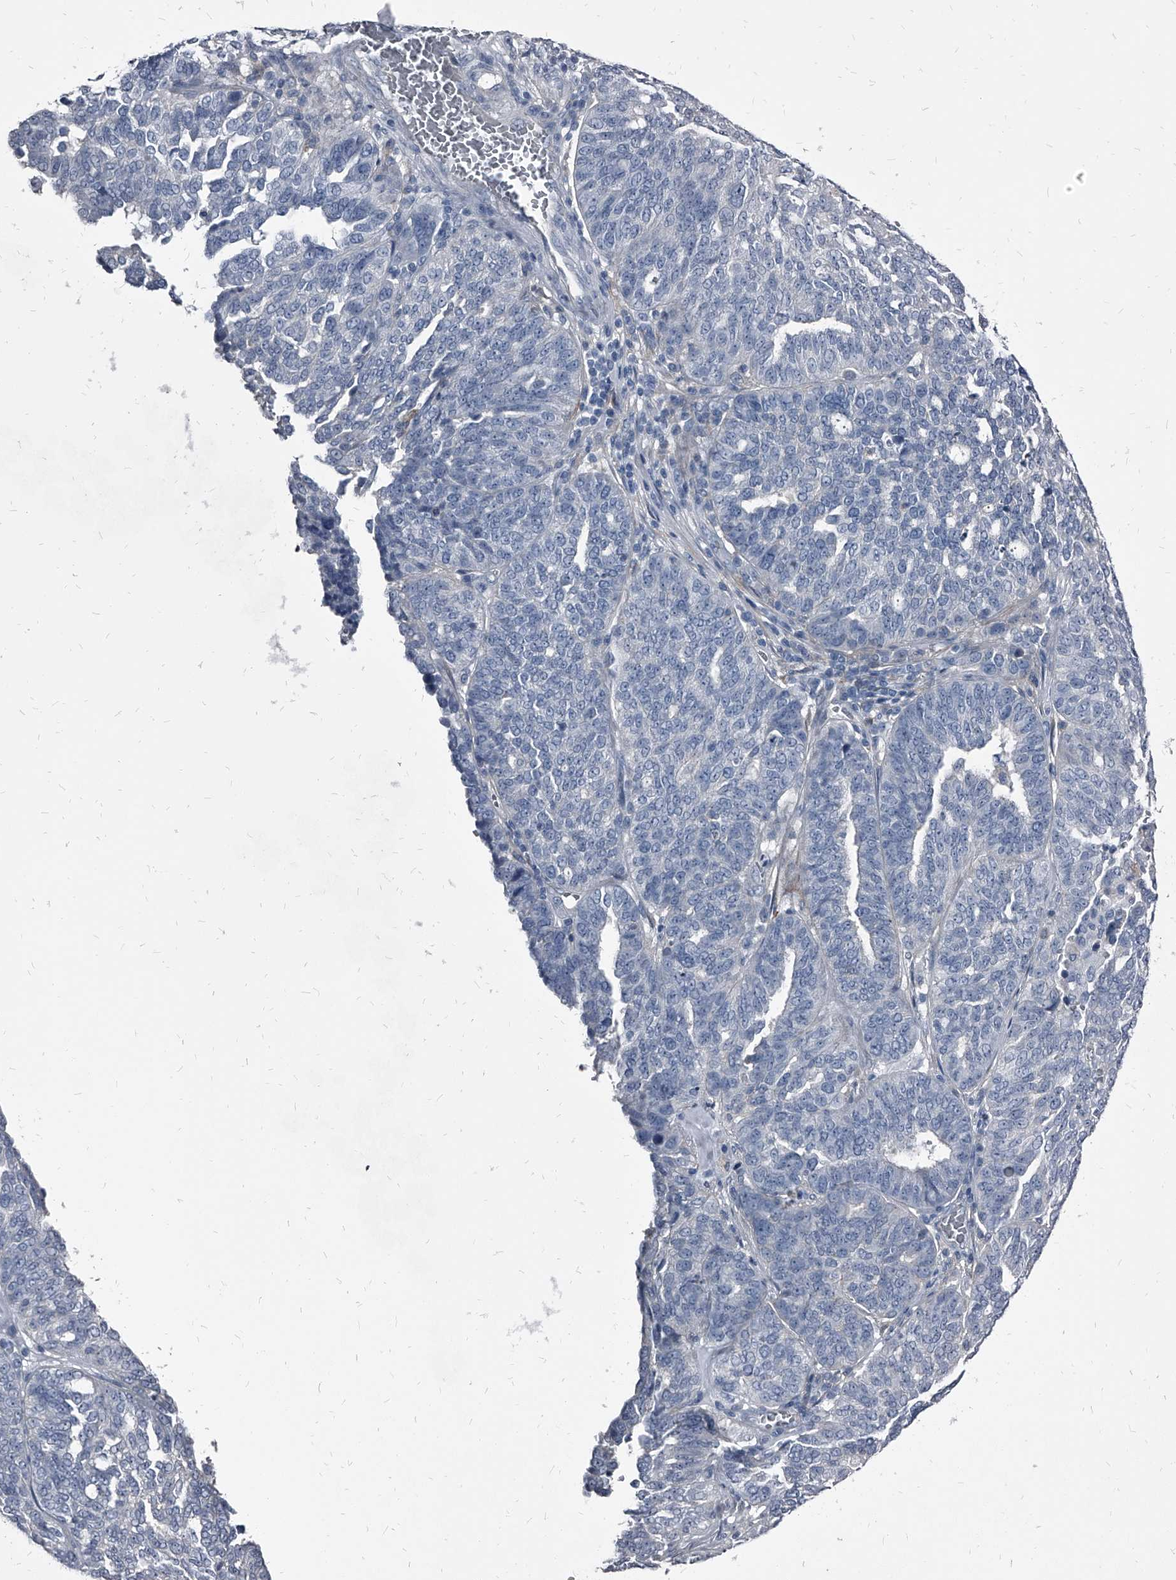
{"staining": {"intensity": "negative", "quantity": "none", "location": "none"}, "tissue": "ovarian cancer", "cell_type": "Tumor cells", "image_type": "cancer", "snomed": [{"axis": "morphology", "description": "Cystadenocarcinoma, serous, NOS"}, {"axis": "topography", "description": "Ovary"}], "caption": "Tumor cells are negative for brown protein staining in ovarian serous cystadenocarcinoma.", "gene": "PGLYRP3", "patient": {"sex": "female", "age": 59}}